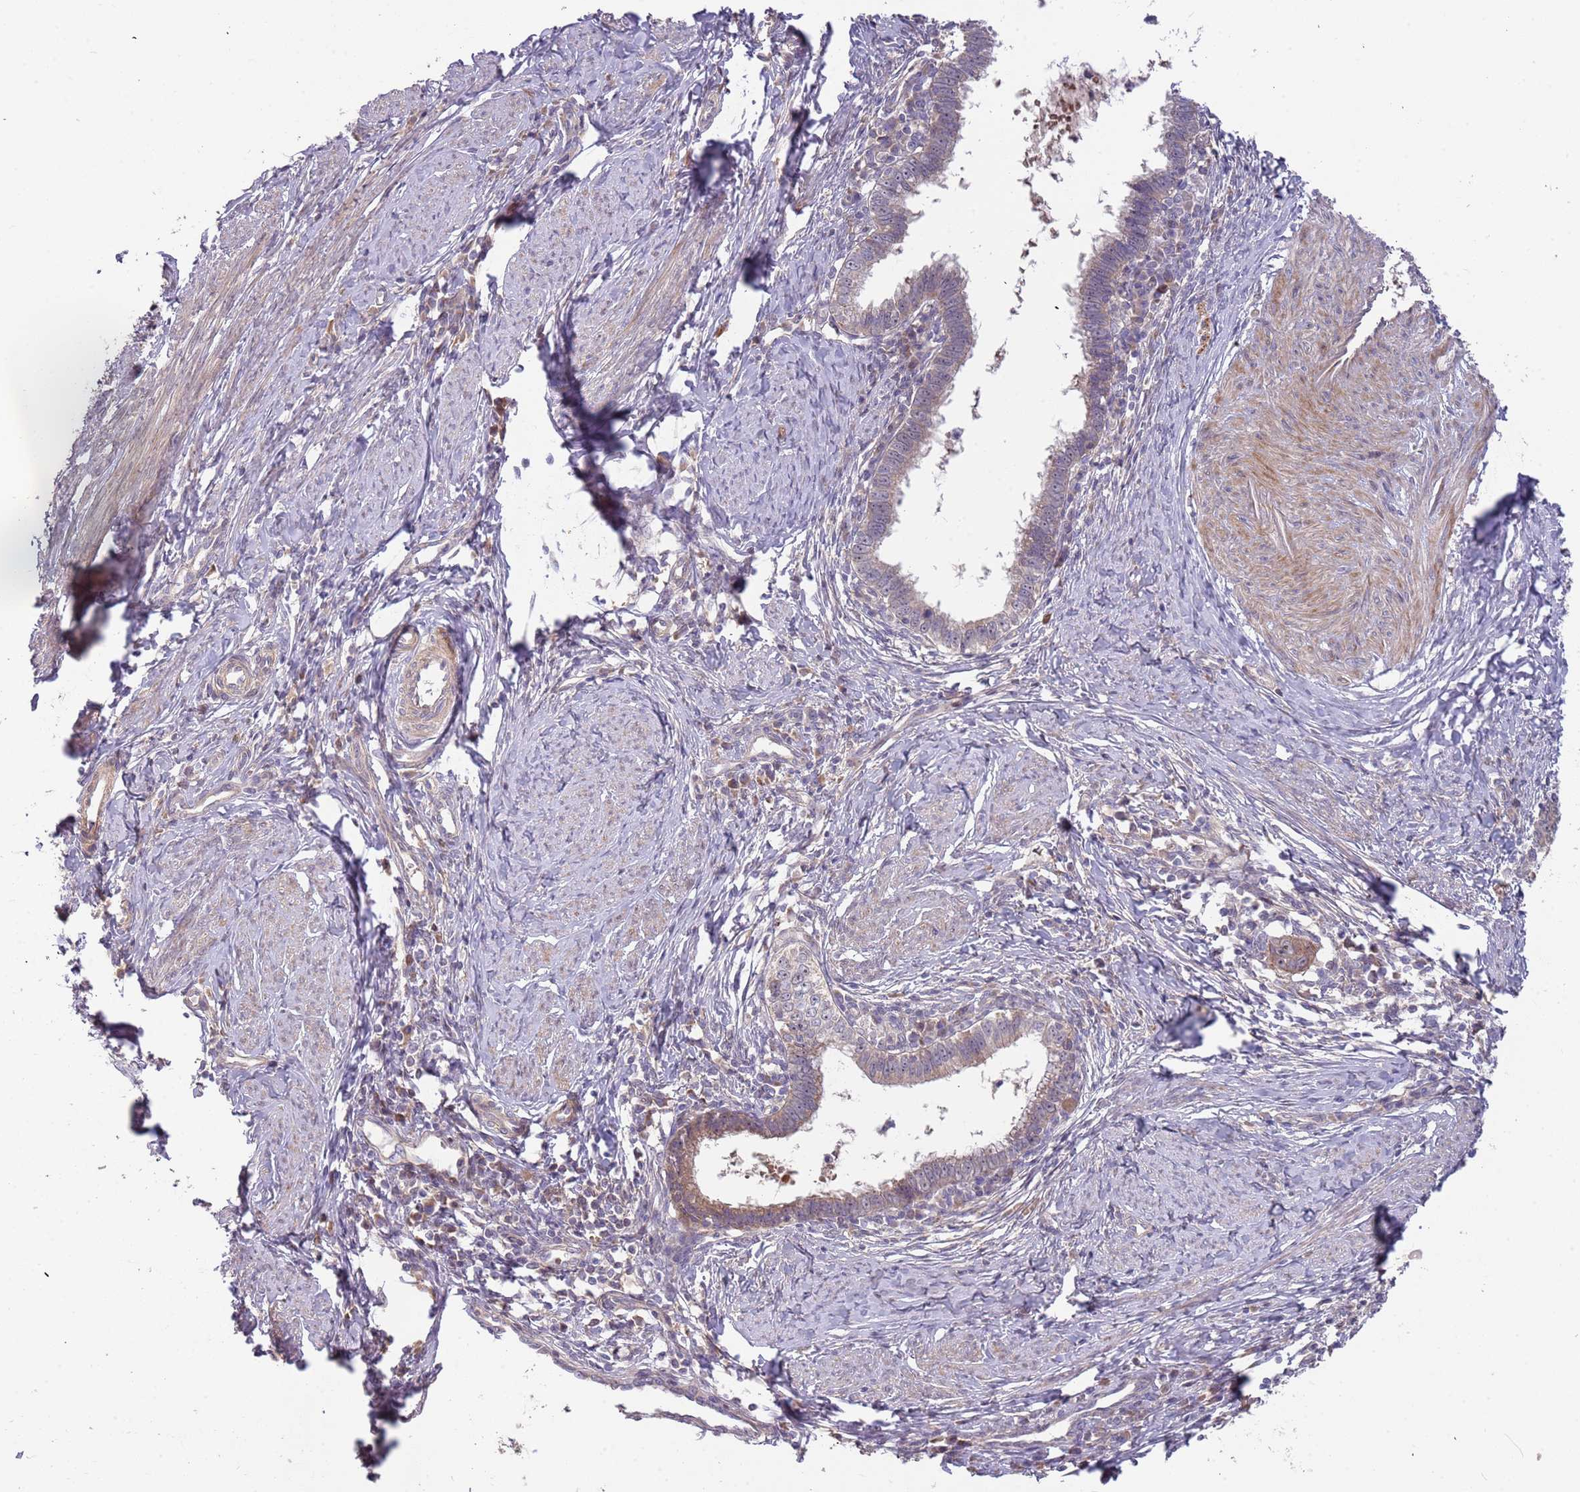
{"staining": {"intensity": "weak", "quantity": "25%-75%", "location": "cytoplasmic/membranous,nuclear"}, "tissue": "cervical cancer", "cell_type": "Tumor cells", "image_type": "cancer", "snomed": [{"axis": "morphology", "description": "Adenocarcinoma, NOS"}, {"axis": "topography", "description": "Cervix"}], "caption": "Weak cytoplasmic/membranous and nuclear positivity is appreciated in about 25%-75% of tumor cells in cervical adenocarcinoma. (IHC, brightfield microscopy, high magnification).", "gene": "TRAPPC6B", "patient": {"sex": "female", "age": 36}}